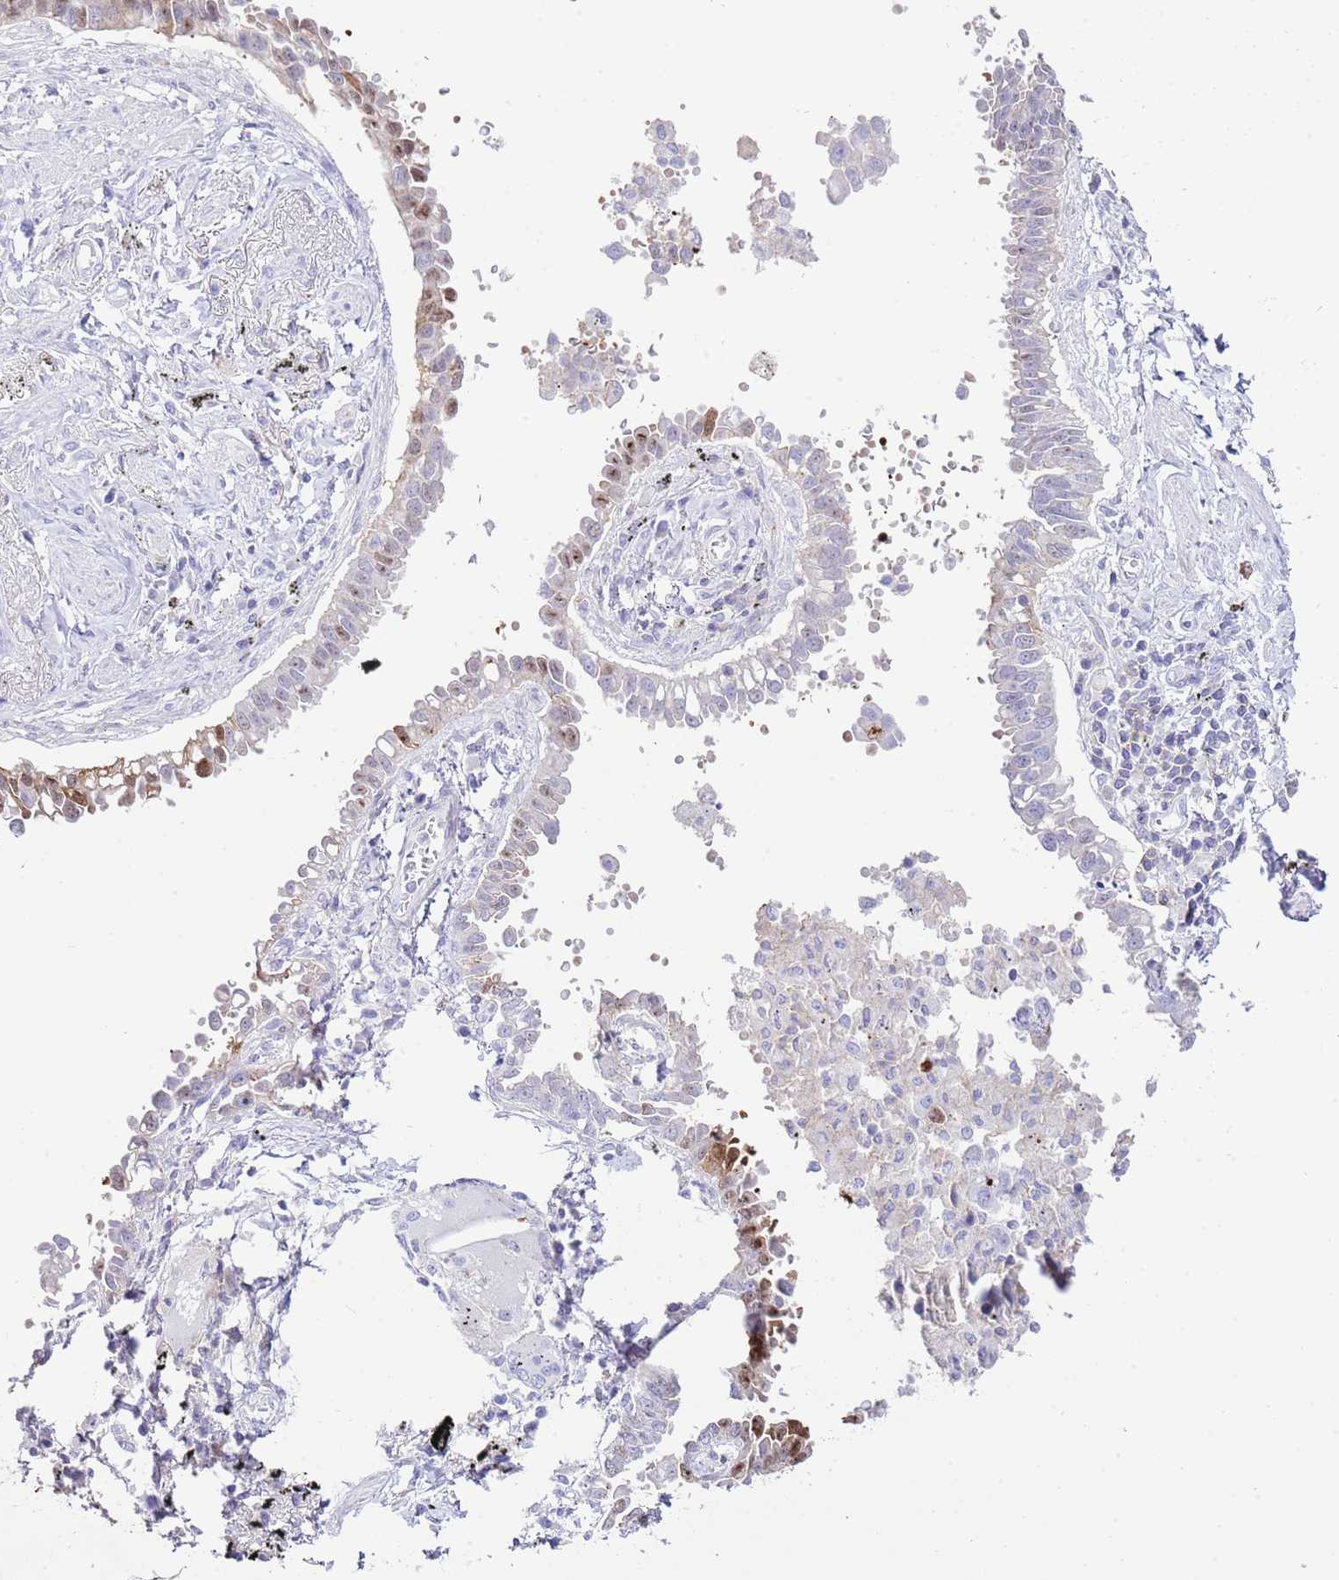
{"staining": {"intensity": "moderate", "quantity": "<25%", "location": "cytoplasmic/membranous"}, "tissue": "lung cancer", "cell_type": "Tumor cells", "image_type": "cancer", "snomed": [{"axis": "morphology", "description": "Adenocarcinoma, NOS"}, {"axis": "topography", "description": "Lung"}], "caption": "Protein staining of lung cancer (adenocarcinoma) tissue demonstrates moderate cytoplasmic/membranous positivity in approximately <25% of tumor cells.", "gene": "ALDH3A1", "patient": {"sex": "male", "age": 67}}